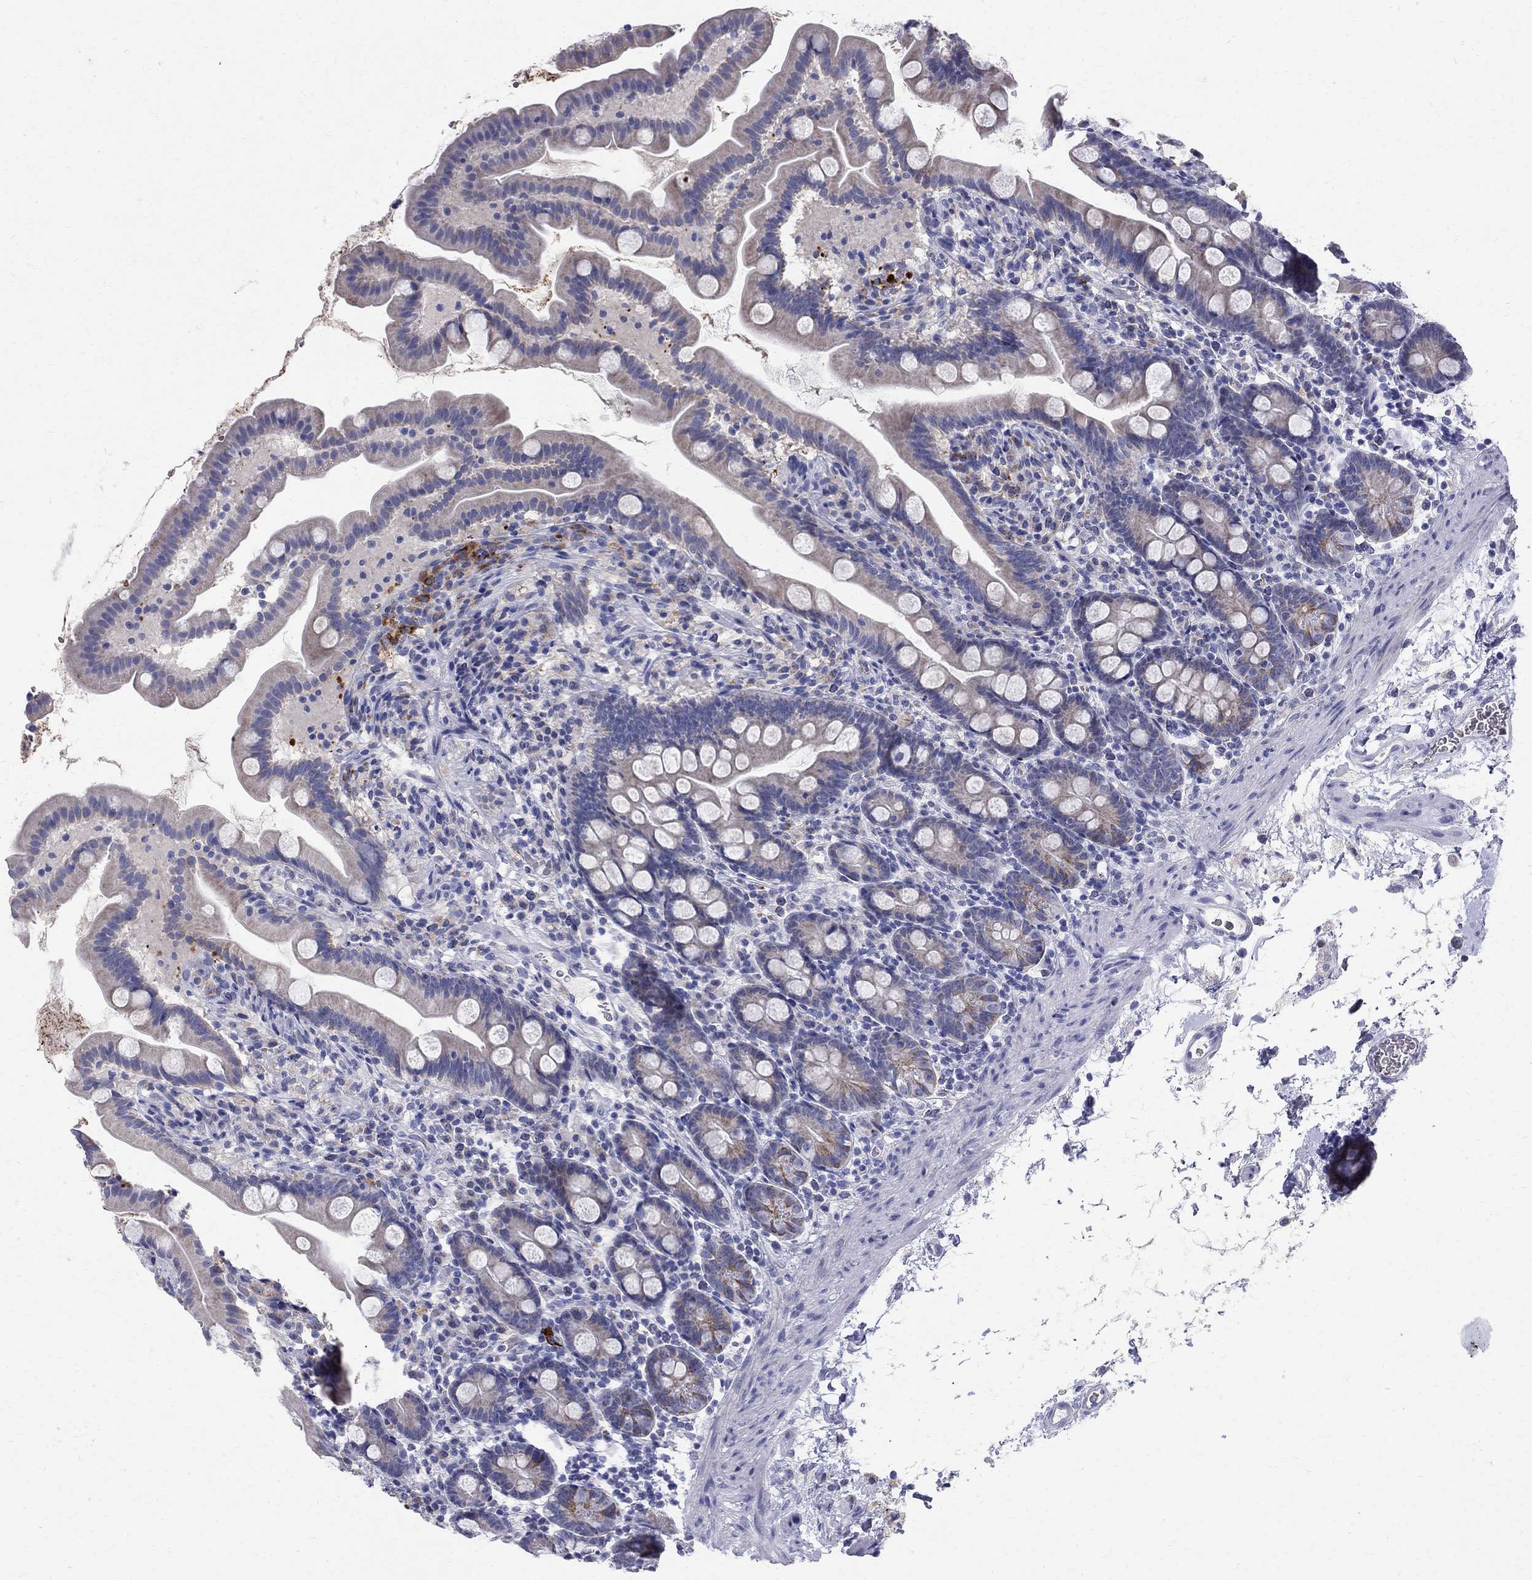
{"staining": {"intensity": "negative", "quantity": "none", "location": "none"}, "tissue": "small intestine", "cell_type": "Glandular cells", "image_type": "normal", "snomed": [{"axis": "morphology", "description": "Normal tissue, NOS"}, {"axis": "topography", "description": "Small intestine"}], "caption": "Immunohistochemistry of benign small intestine shows no expression in glandular cells.", "gene": "AGER", "patient": {"sex": "female", "age": 44}}